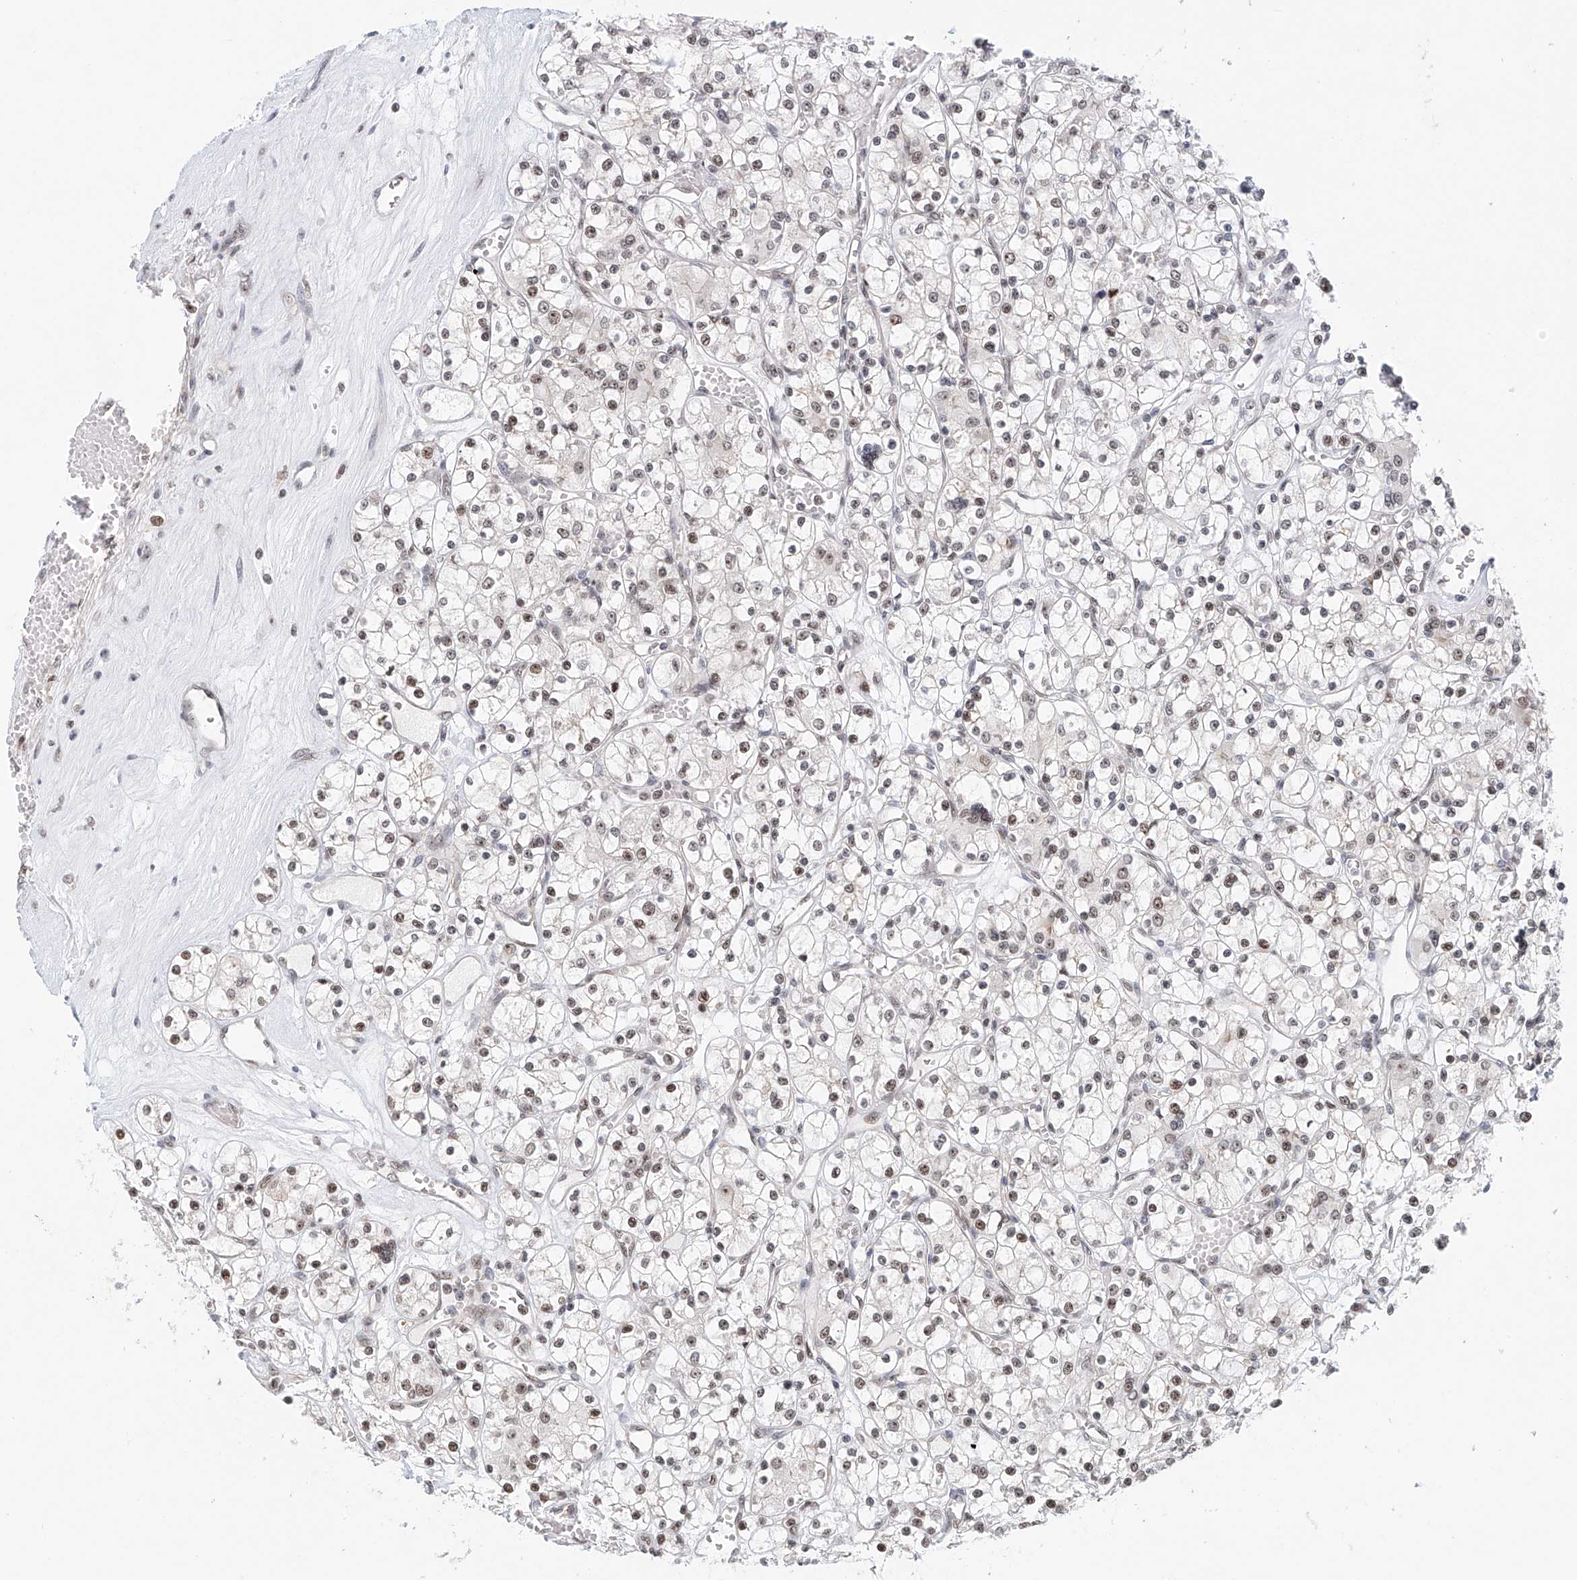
{"staining": {"intensity": "weak", "quantity": "25%-75%", "location": "nuclear"}, "tissue": "renal cancer", "cell_type": "Tumor cells", "image_type": "cancer", "snomed": [{"axis": "morphology", "description": "Adenocarcinoma, NOS"}, {"axis": "topography", "description": "Kidney"}], "caption": "Brown immunohistochemical staining in renal adenocarcinoma shows weak nuclear expression in approximately 25%-75% of tumor cells. Immunohistochemistry stains the protein of interest in brown and the nuclei are stained blue.", "gene": "PRUNE2", "patient": {"sex": "female", "age": 59}}